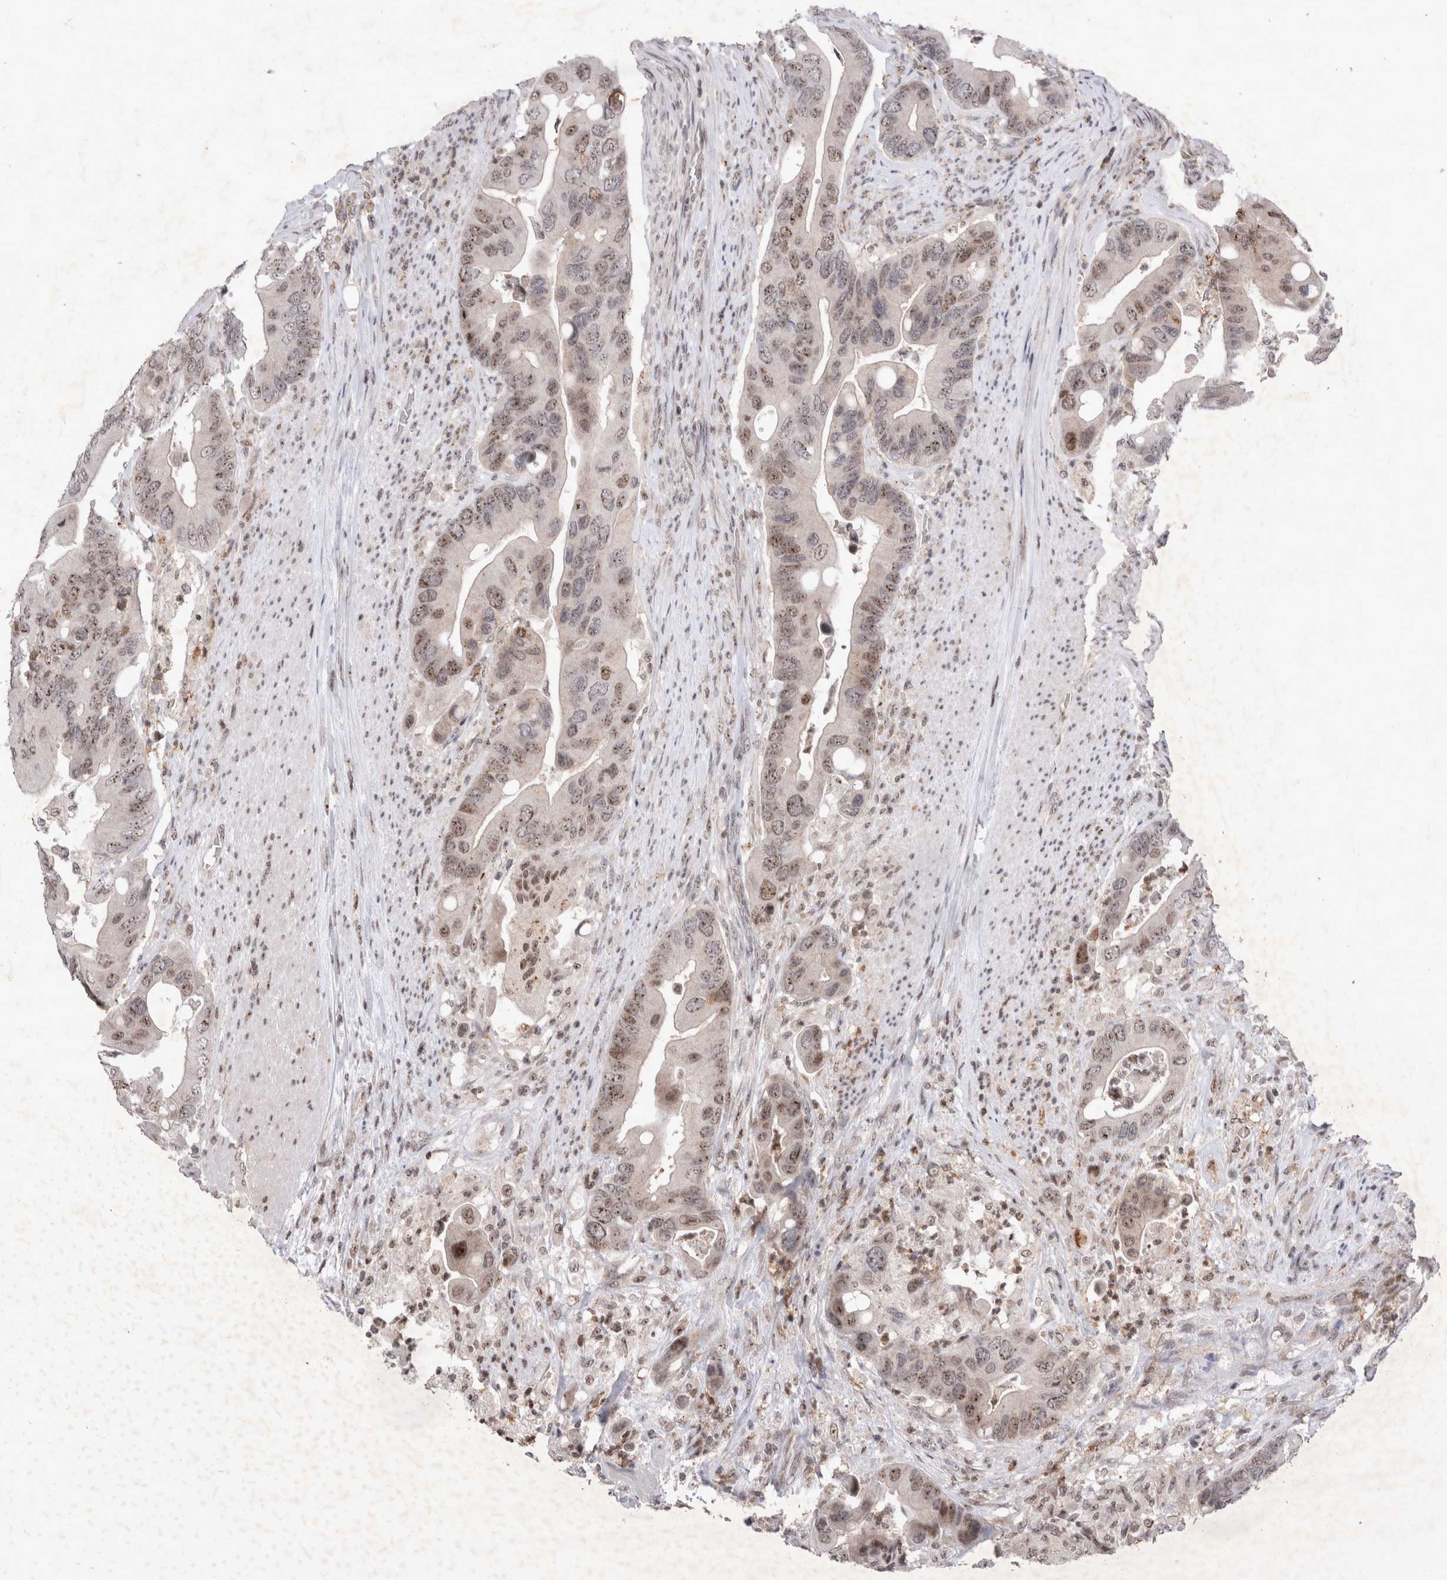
{"staining": {"intensity": "moderate", "quantity": ">75%", "location": "nuclear"}, "tissue": "colorectal cancer", "cell_type": "Tumor cells", "image_type": "cancer", "snomed": [{"axis": "morphology", "description": "Adenocarcinoma, NOS"}, {"axis": "topography", "description": "Rectum"}], "caption": "Tumor cells show medium levels of moderate nuclear positivity in about >75% of cells in colorectal adenocarcinoma.", "gene": "STK11", "patient": {"sex": "female", "age": 57}}